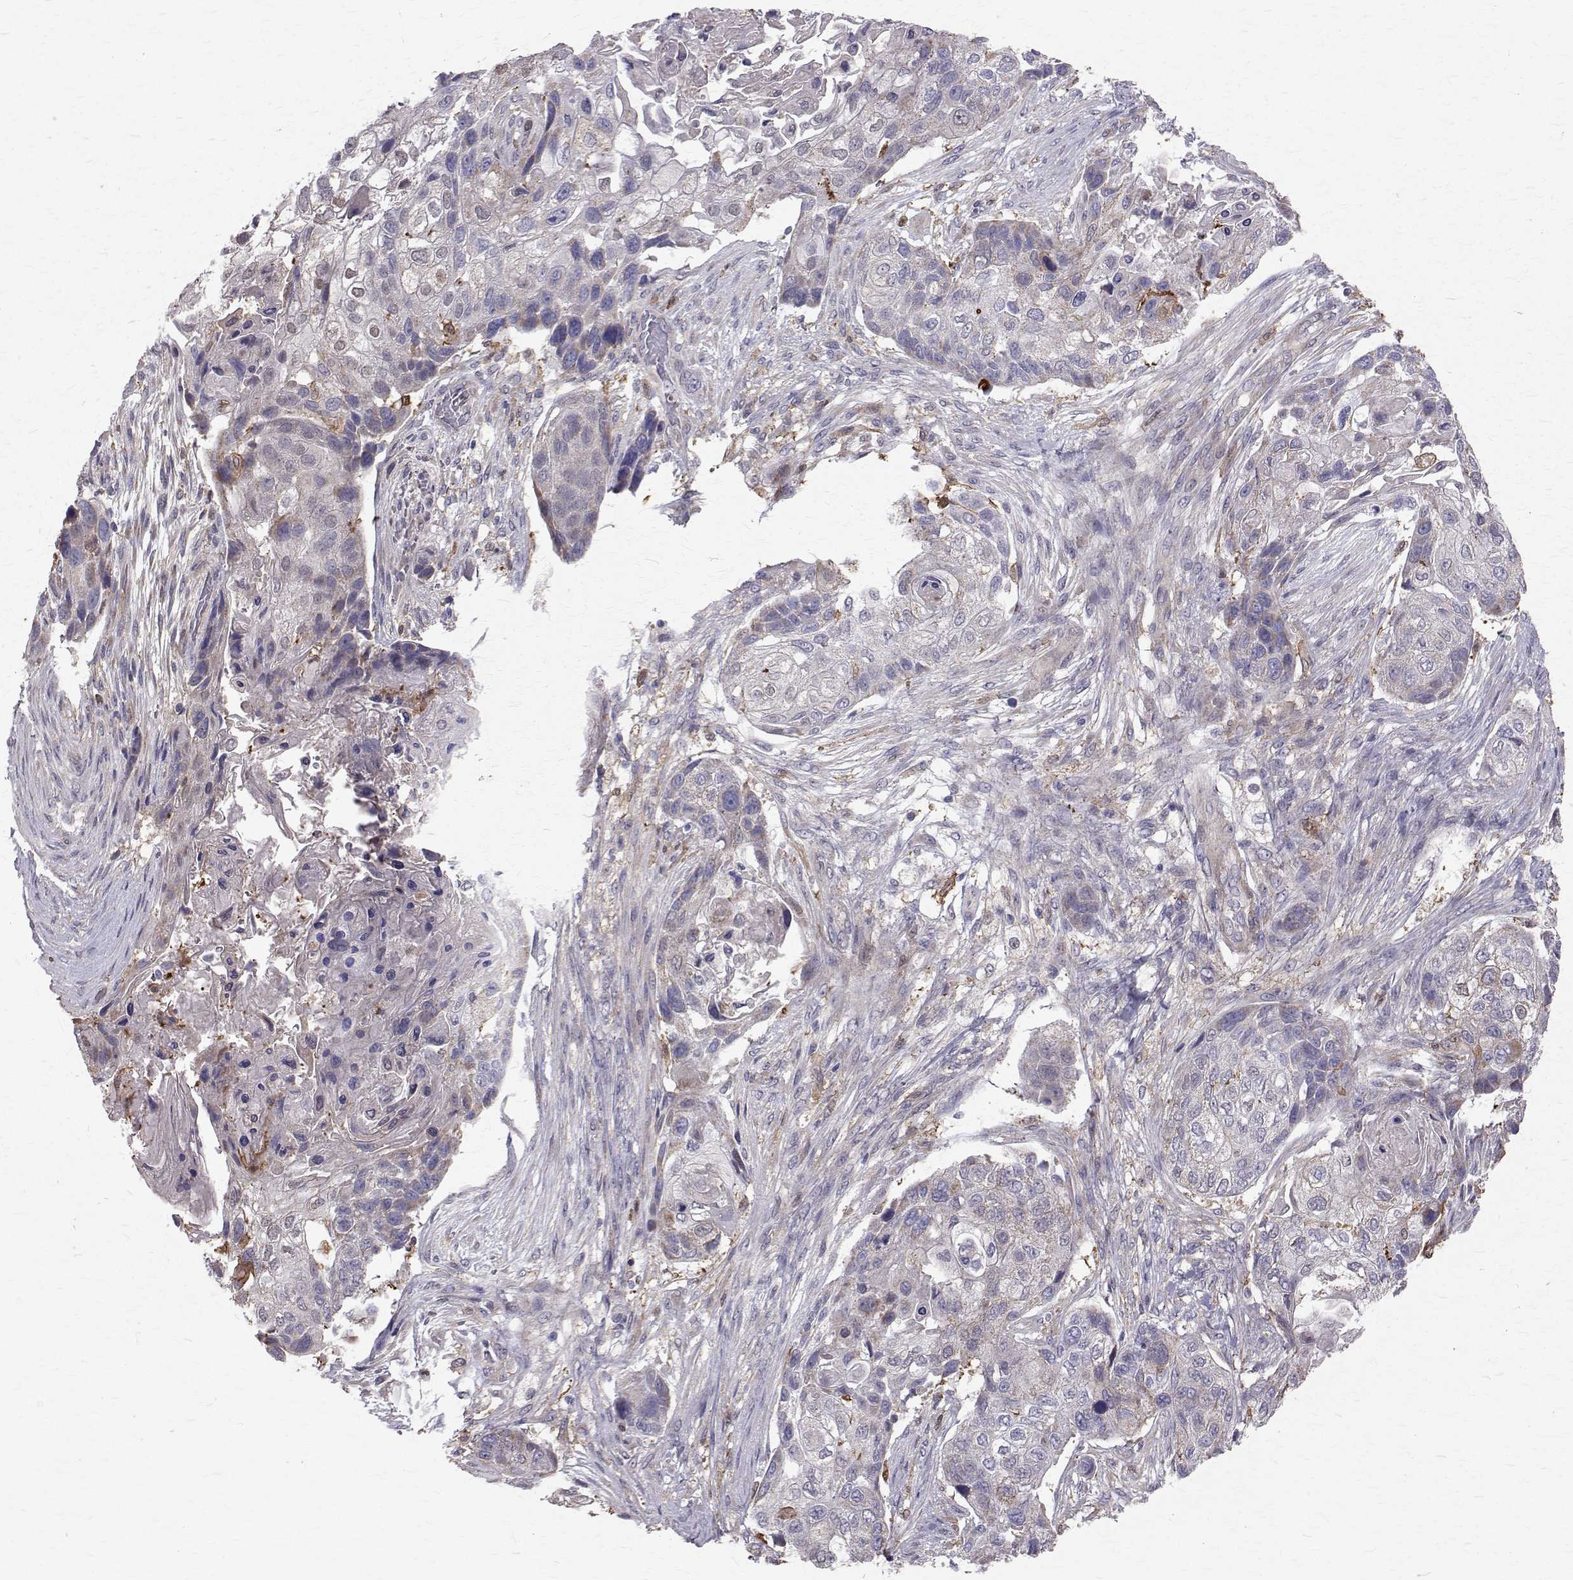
{"staining": {"intensity": "negative", "quantity": "none", "location": "none"}, "tissue": "lung cancer", "cell_type": "Tumor cells", "image_type": "cancer", "snomed": [{"axis": "morphology", "description": "Squamous cell carcinoma, NOS"}, {"axis": "topography", "description": "Lung"}], "caption": "The image displays no significant positivity in tumor cells of squamous cell carcinoma (lung). Brightfield microscopy of immunohistochemistry stained with DAB (brown) and hematoxylin (blue), captured at high magnification.", "gene": "CCDC89", "patient": {"sex": "male", "age": 69}}